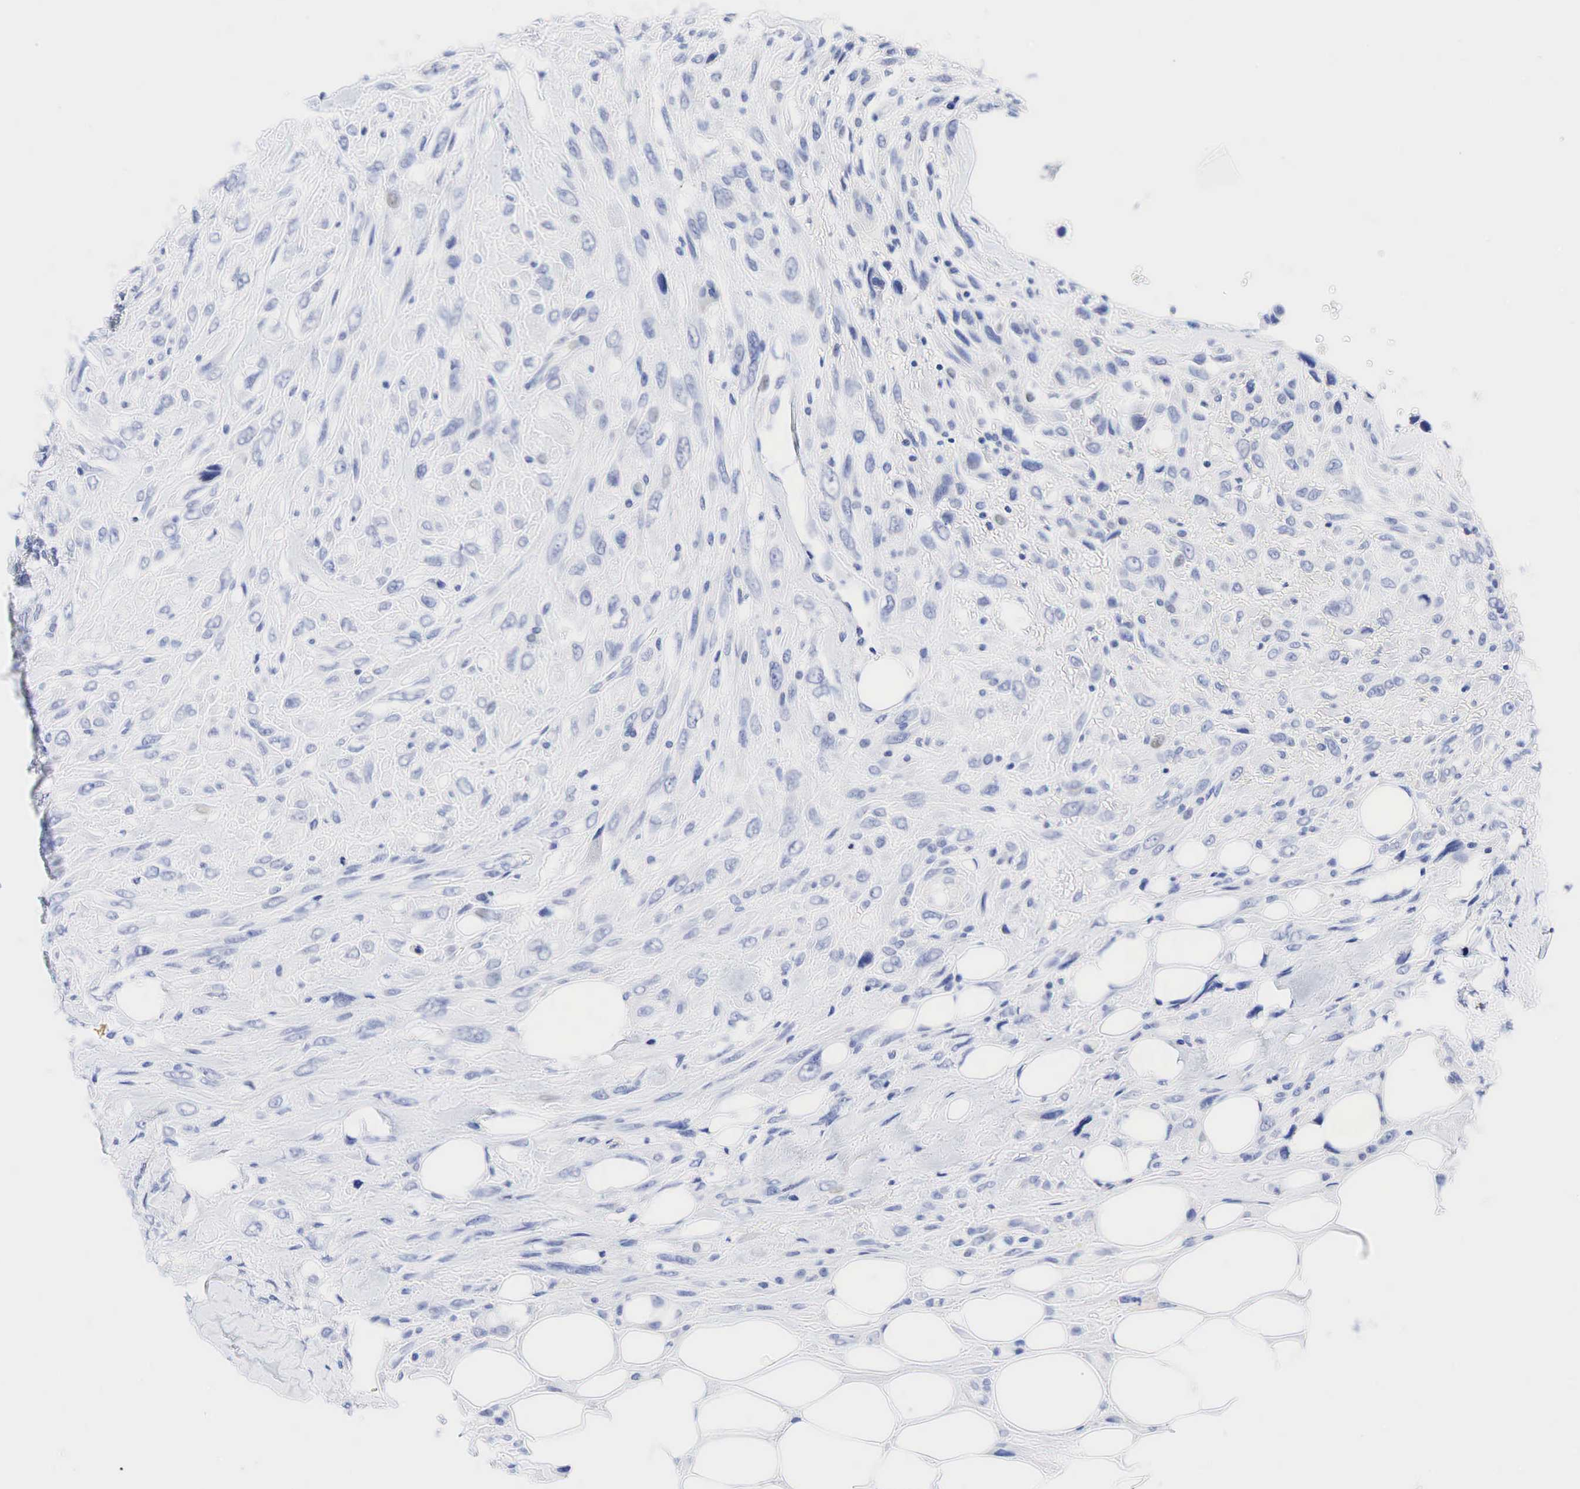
{"staining": {"intensity": "negative", "quantity": "none", "location": "none"}, "tissue": "breast cancer", "cell_type": "Tumor cells", "image_type": "cancer", "snomed": [{"axis": "morphology", "description": "Neoplasm, malignant, NOS"}, {"axis": "topography", "description": "Breast"}], "caption": "Immunohistochemistry micrograph of human breast malignant neoplasm stained for a protein (brown), which demonstrates no expression in tumor cells. (DAB immunohistochemistry, high magnification).", "gene": "AR", "patient": {"sex": "female", "age": 50}}